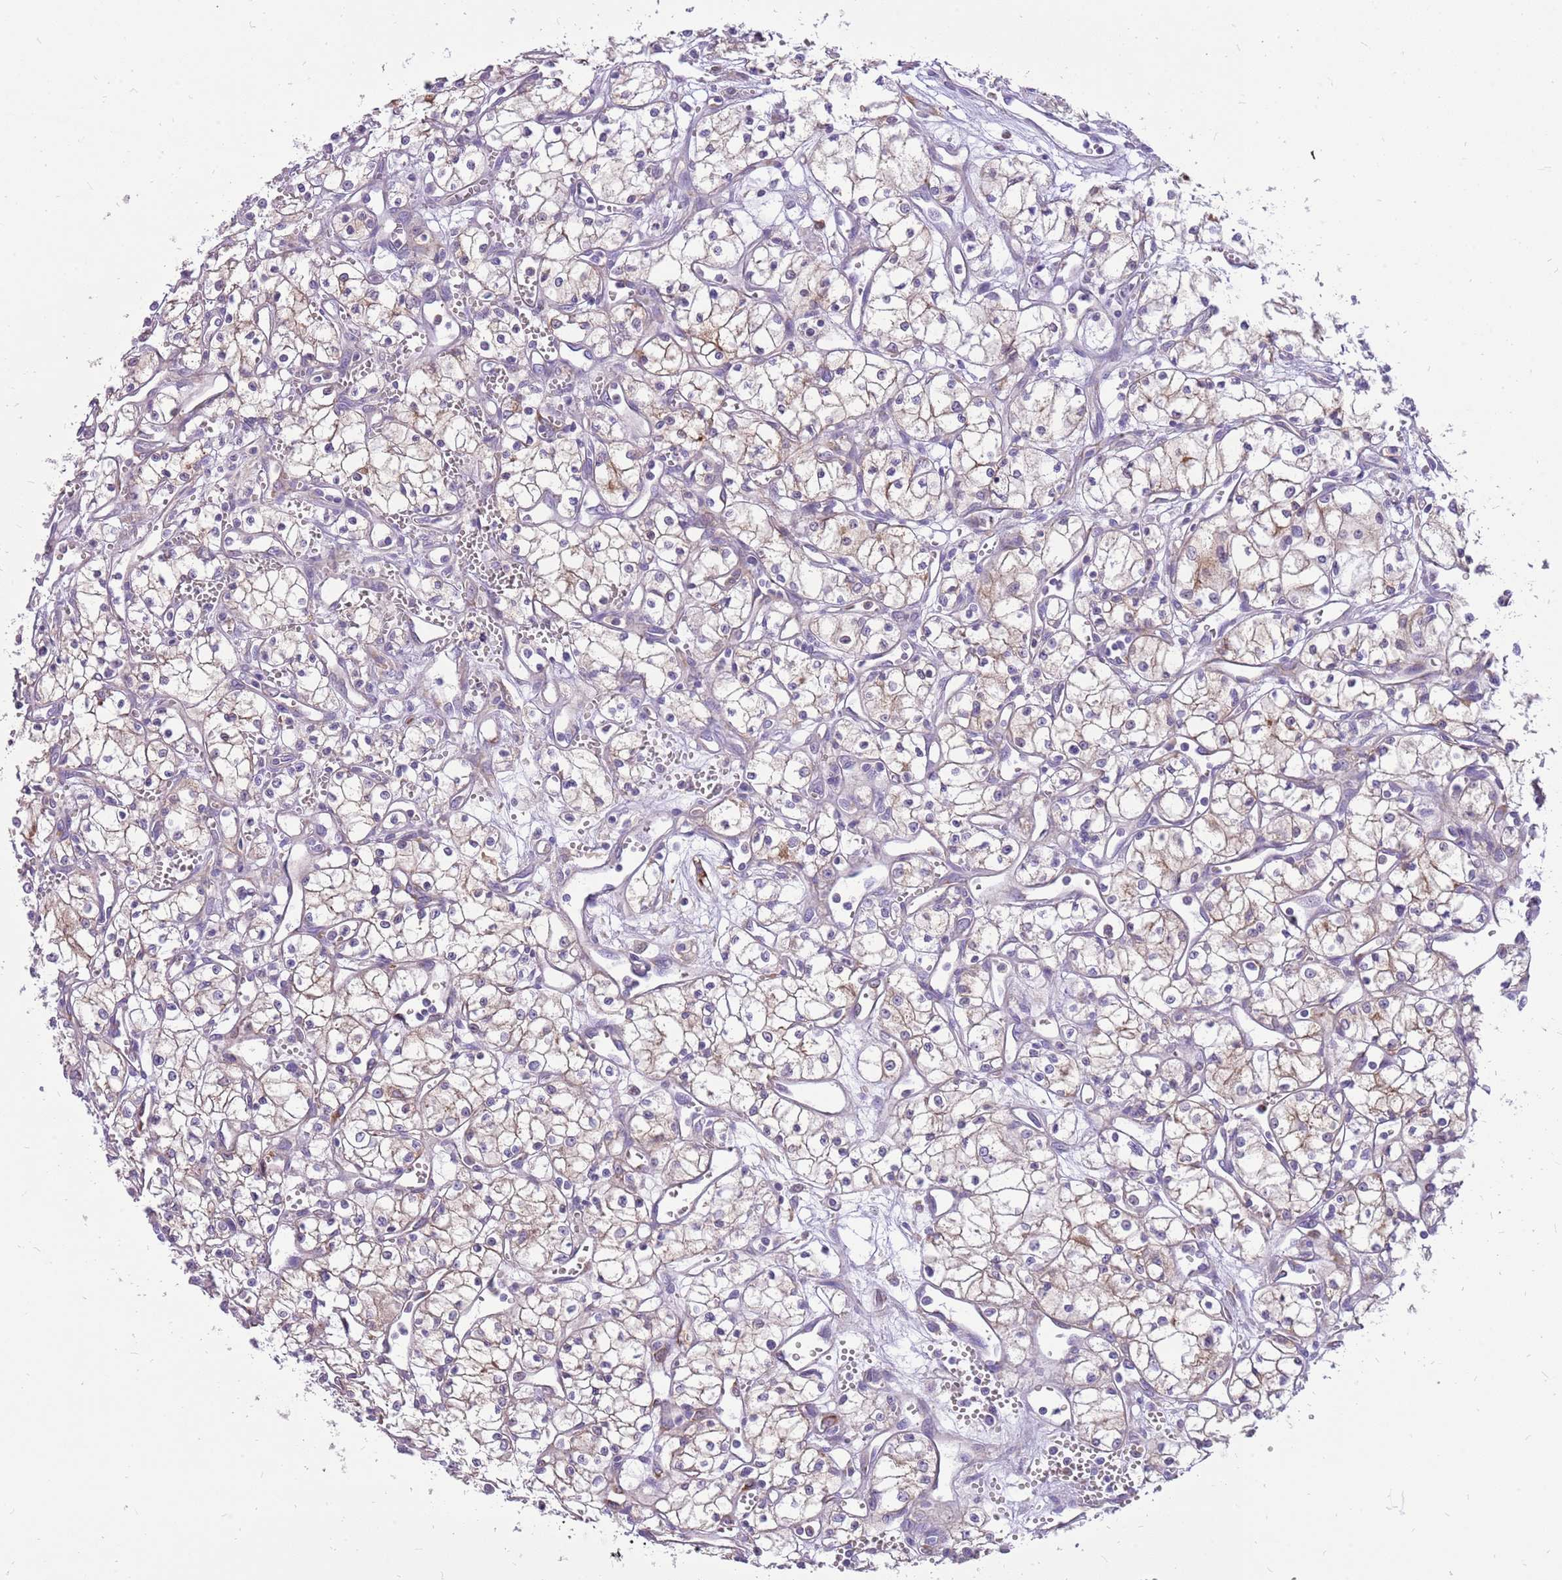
{"staining": {"intensity": "weak", "quantity": "25%-75%", "location": "cytoplasmic/membranous"}, "tissue": "renal cancer", "cell_type": "Tumor cells", "image_type": "cancer", "snomed": [{"axis": "morphology", "description": "Adenocarcinoma, NOS"}, {"axis": "topography", "description": "Kidney"}], "caption": "Adenocarcinoma (renal) stained with immunohistochemistry reveals weak cytoplasmic/membranous staining in approximately 25%-75% of tumor cells.", "gene": "WDR90", "patient": {"sex": "male", "age": 59}}